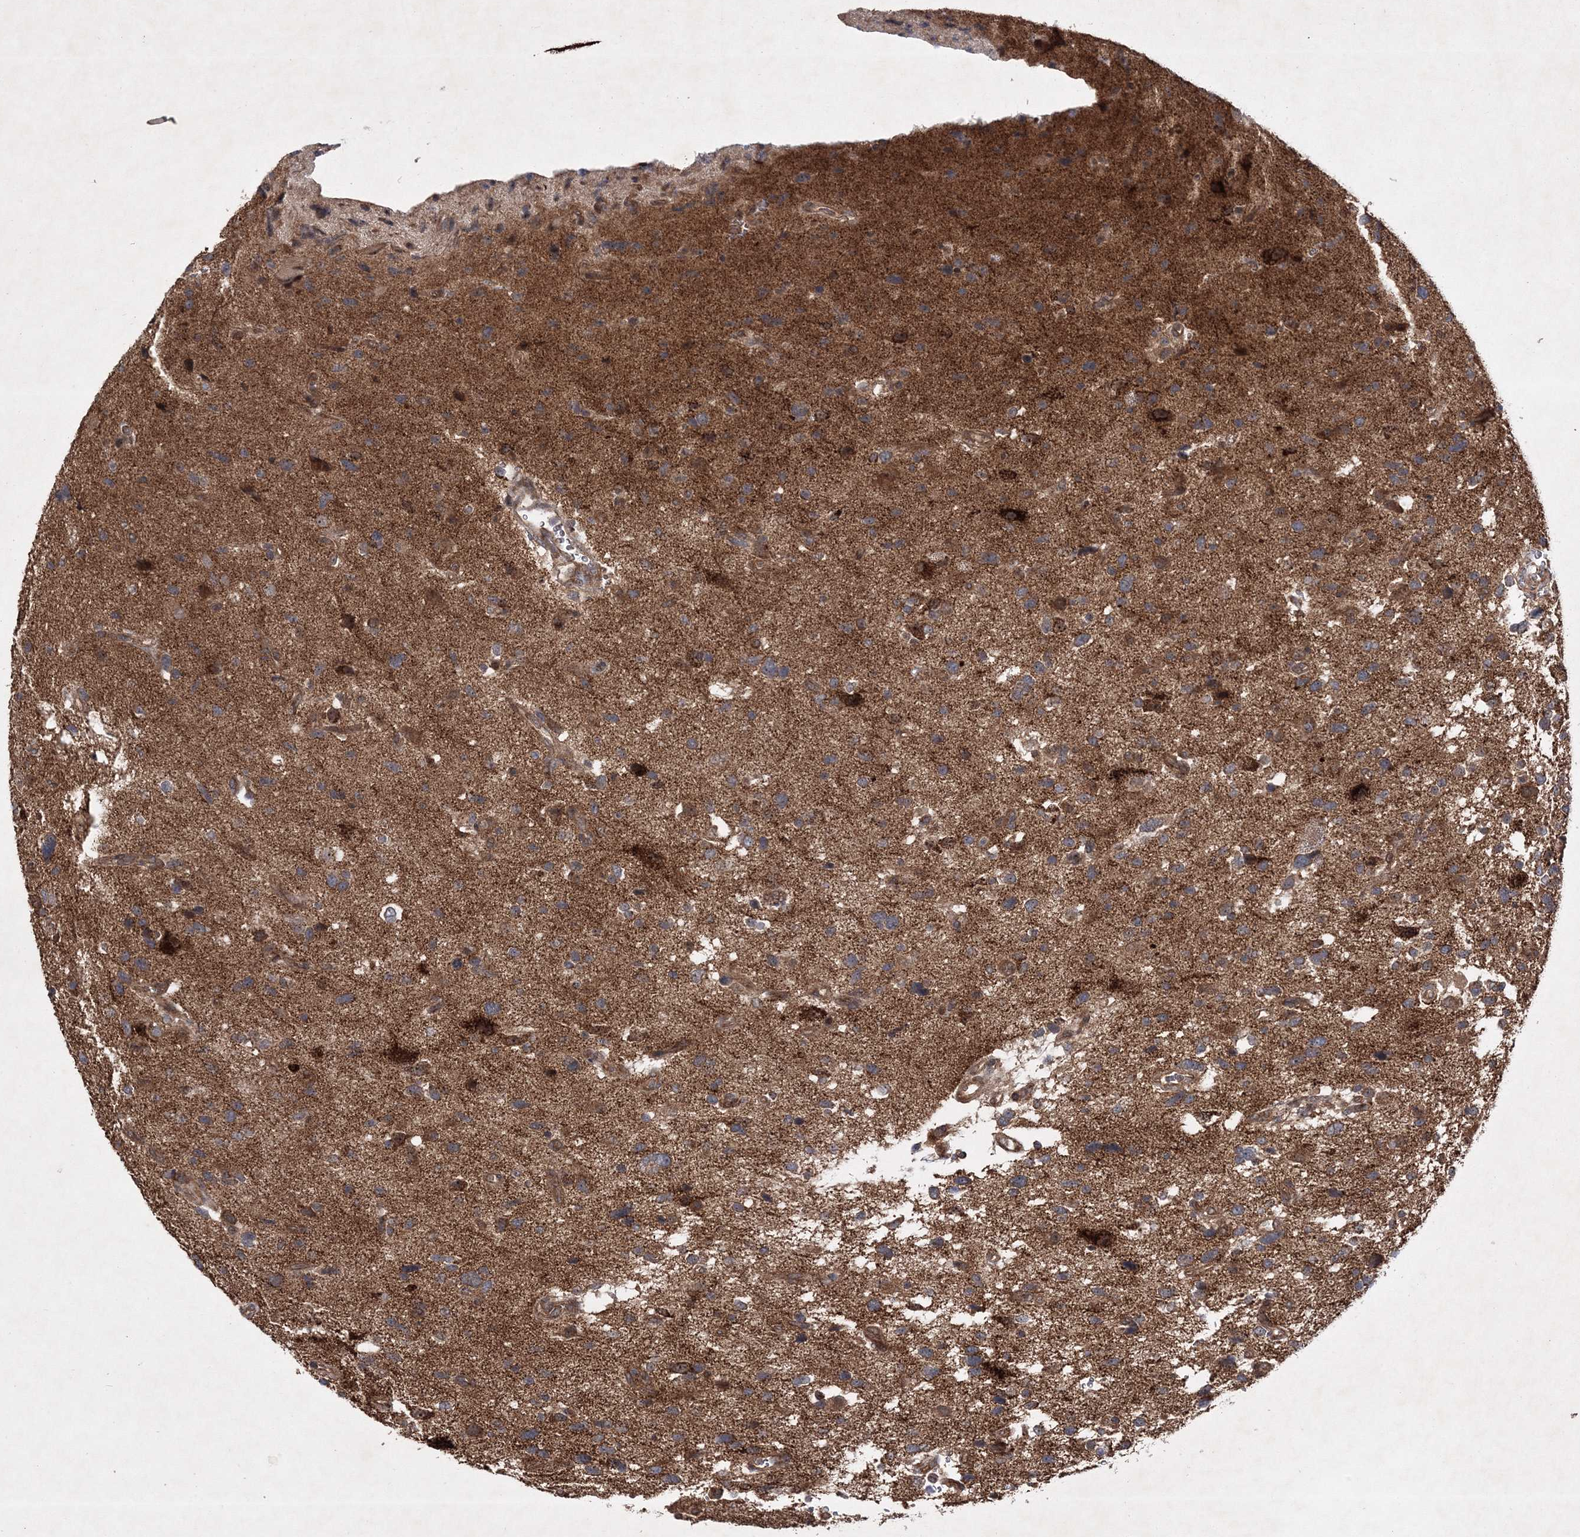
{"staining": {"intensity": "weak", "quantity": "25%-75%", "location": "cytoplasmic/membranous"}, "tissue": "glioma", "cell_type": "Tumor cells", "image_type": "cancer", "snomed": [{"axis": "morphology", "description": "Glioma, malignant, High grade"}, {"axis": "topography", "description": "Brain"}], "caption": "Glioma stained with immunohistochemistry reveals weak cytoplasmic/membranous positivity in approximately 25%-75% of tumor cells.", "gene": "SCRN3", "patient": {"sex": "male", "age": 33}}